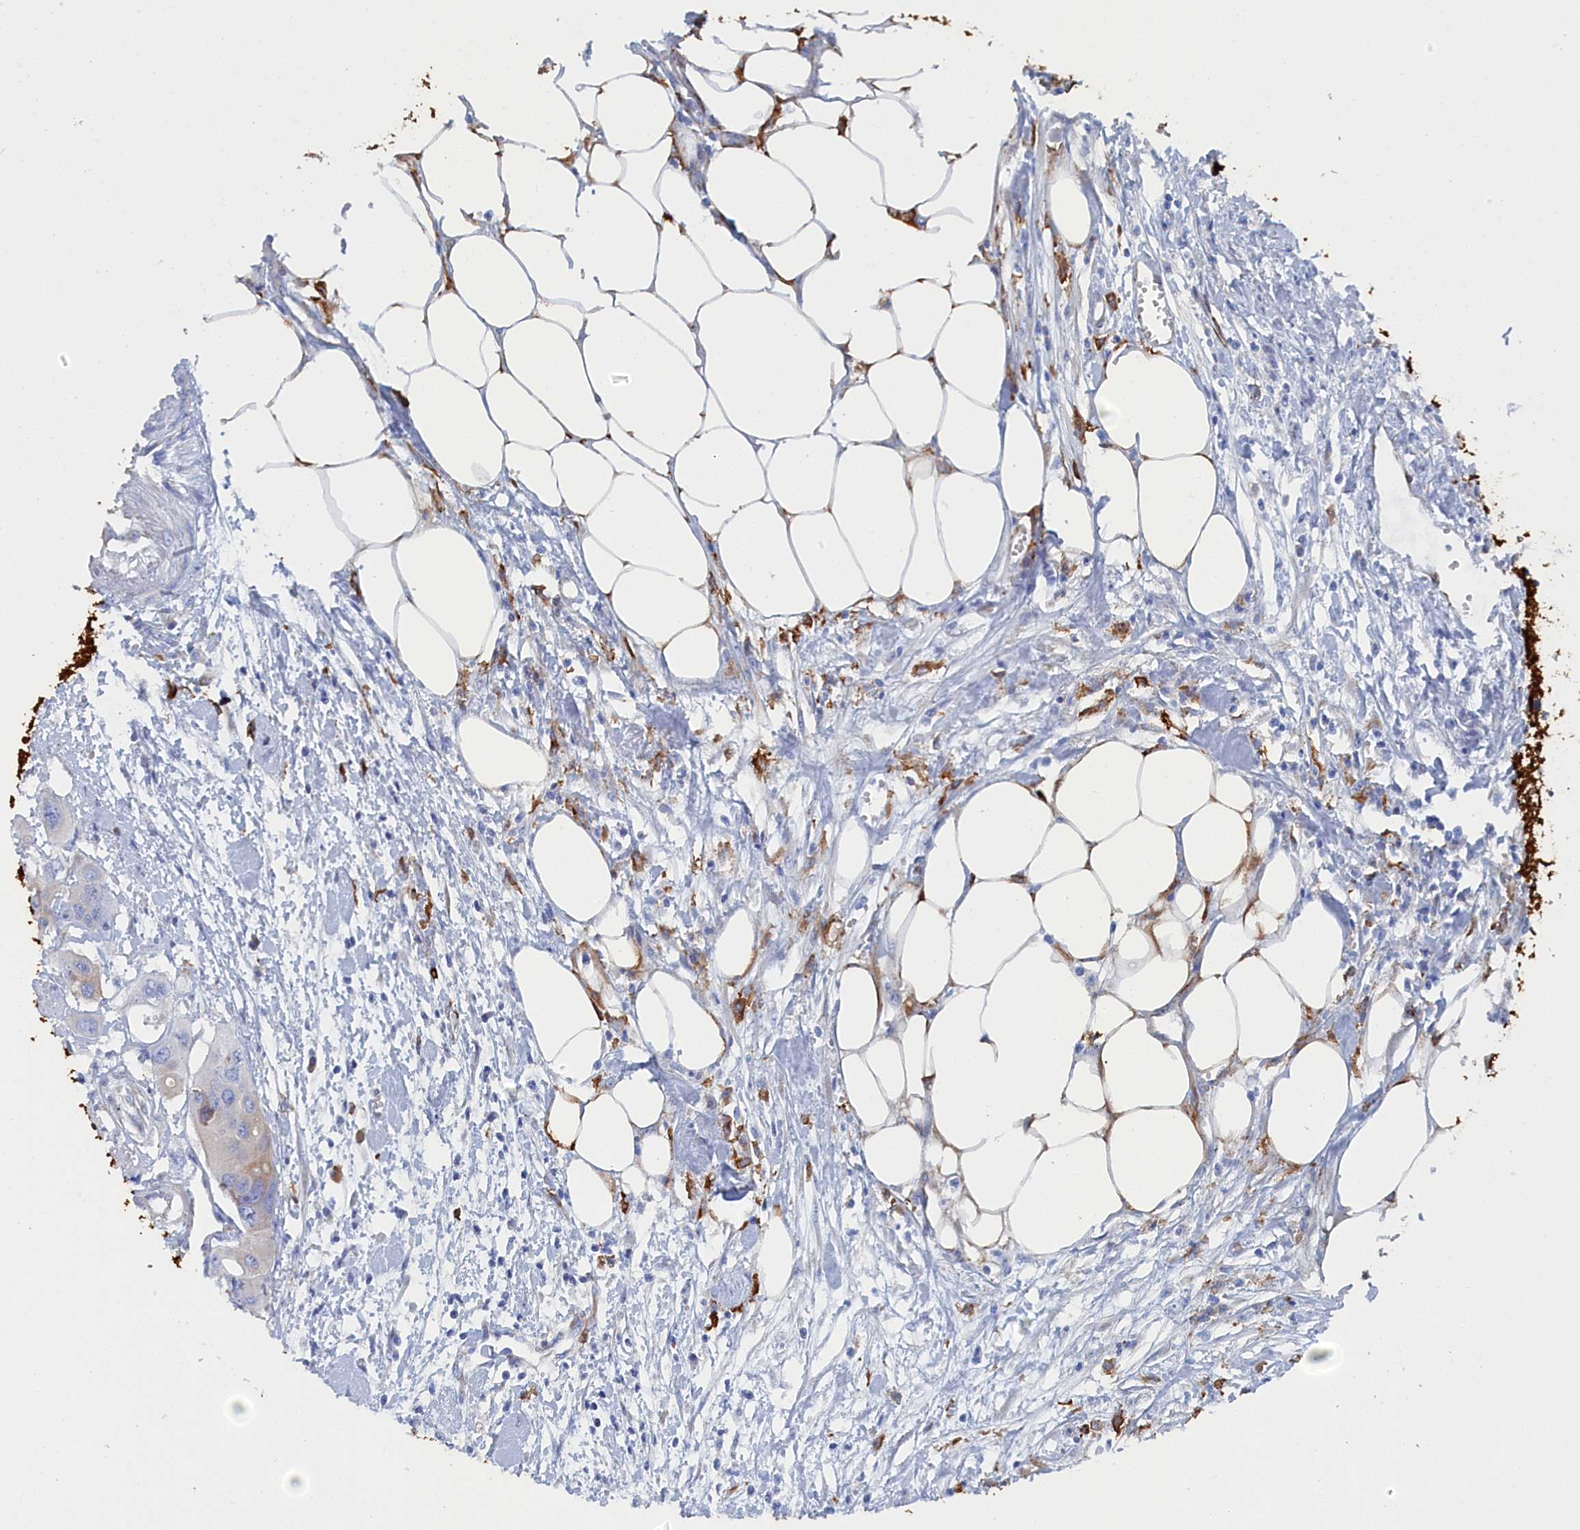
{"staining": {"intensity": "moderate", "quantity": "<25%", "location": "cytoplasmic/membranous"}, "tissue": "colorectal cancer", "cell_type": "Tumor cells", "image_type": "cancer", "snomed": [{"axis": "morphology", "description": "Adenocarcinoma, NOS"}, {"axis": "topography", "description": "Colon"}], "caption": "A micrograph of colorectal adenocarcinoma stained for a protein reveals moderate cytoplasmic/membranous brown staining in tumor cells. Using DAB (brown) and hematoxylin (blue) stains, captured at high magnification using brightfield microscopy.", "gene": "COG7", "patient": {"sex": "male", "age": 77}}